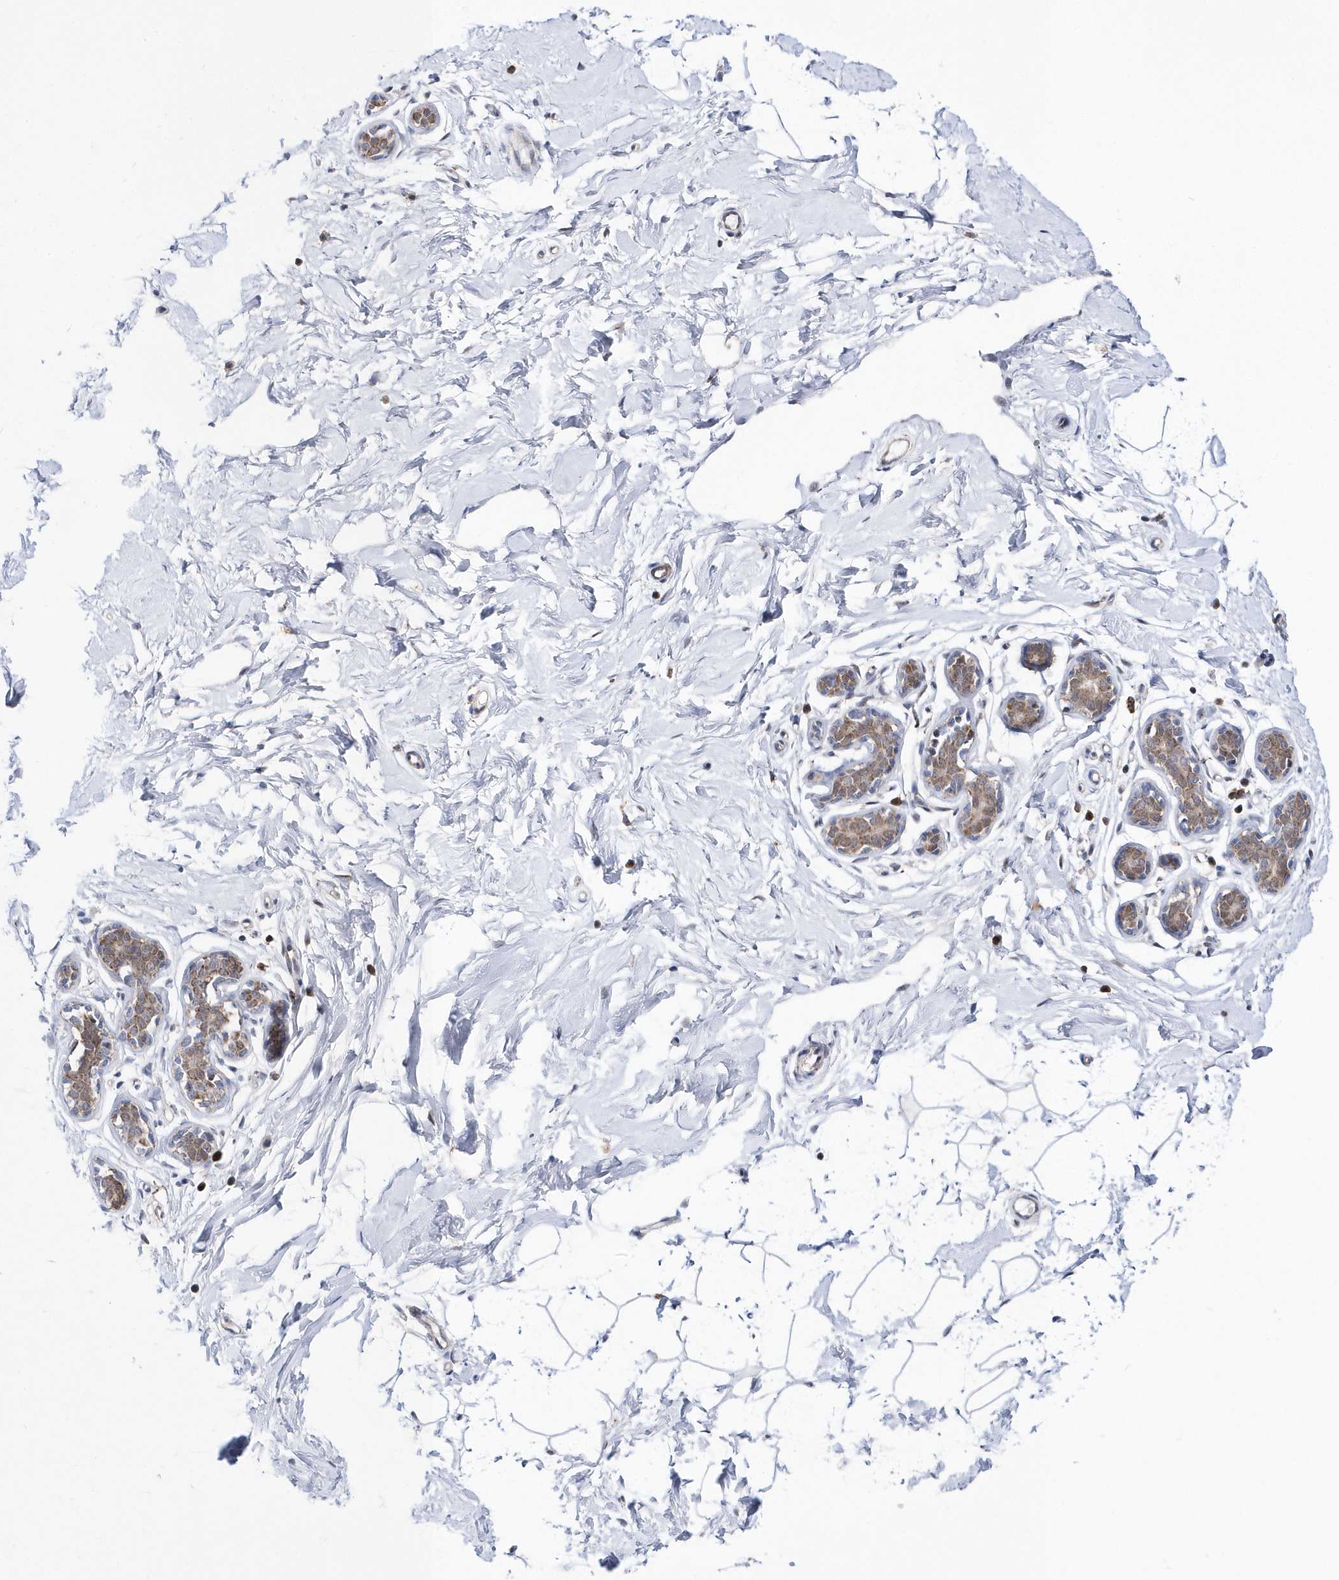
{"staining": {"intensity": "weak", "quantity": ">75%", "location": "cytoplasmic/membranous"}, "tissue": "adipose tissue", "cell_type": "Adipocytes", "image_type": "normal", "snomed": [{"axis": "morphology", "description": "Normal tissue, NOS"}, {"axis": "topography", "description": "Breast"}], "caption": "Immunohistochemical staining of unremarkable human adipose tissue reveals weak cytoplasmic/membranous protein positivity in approximately >75% of adipocytes.", "gene": "SPATA5", "patient": {"sex": "female", "age": 23}}